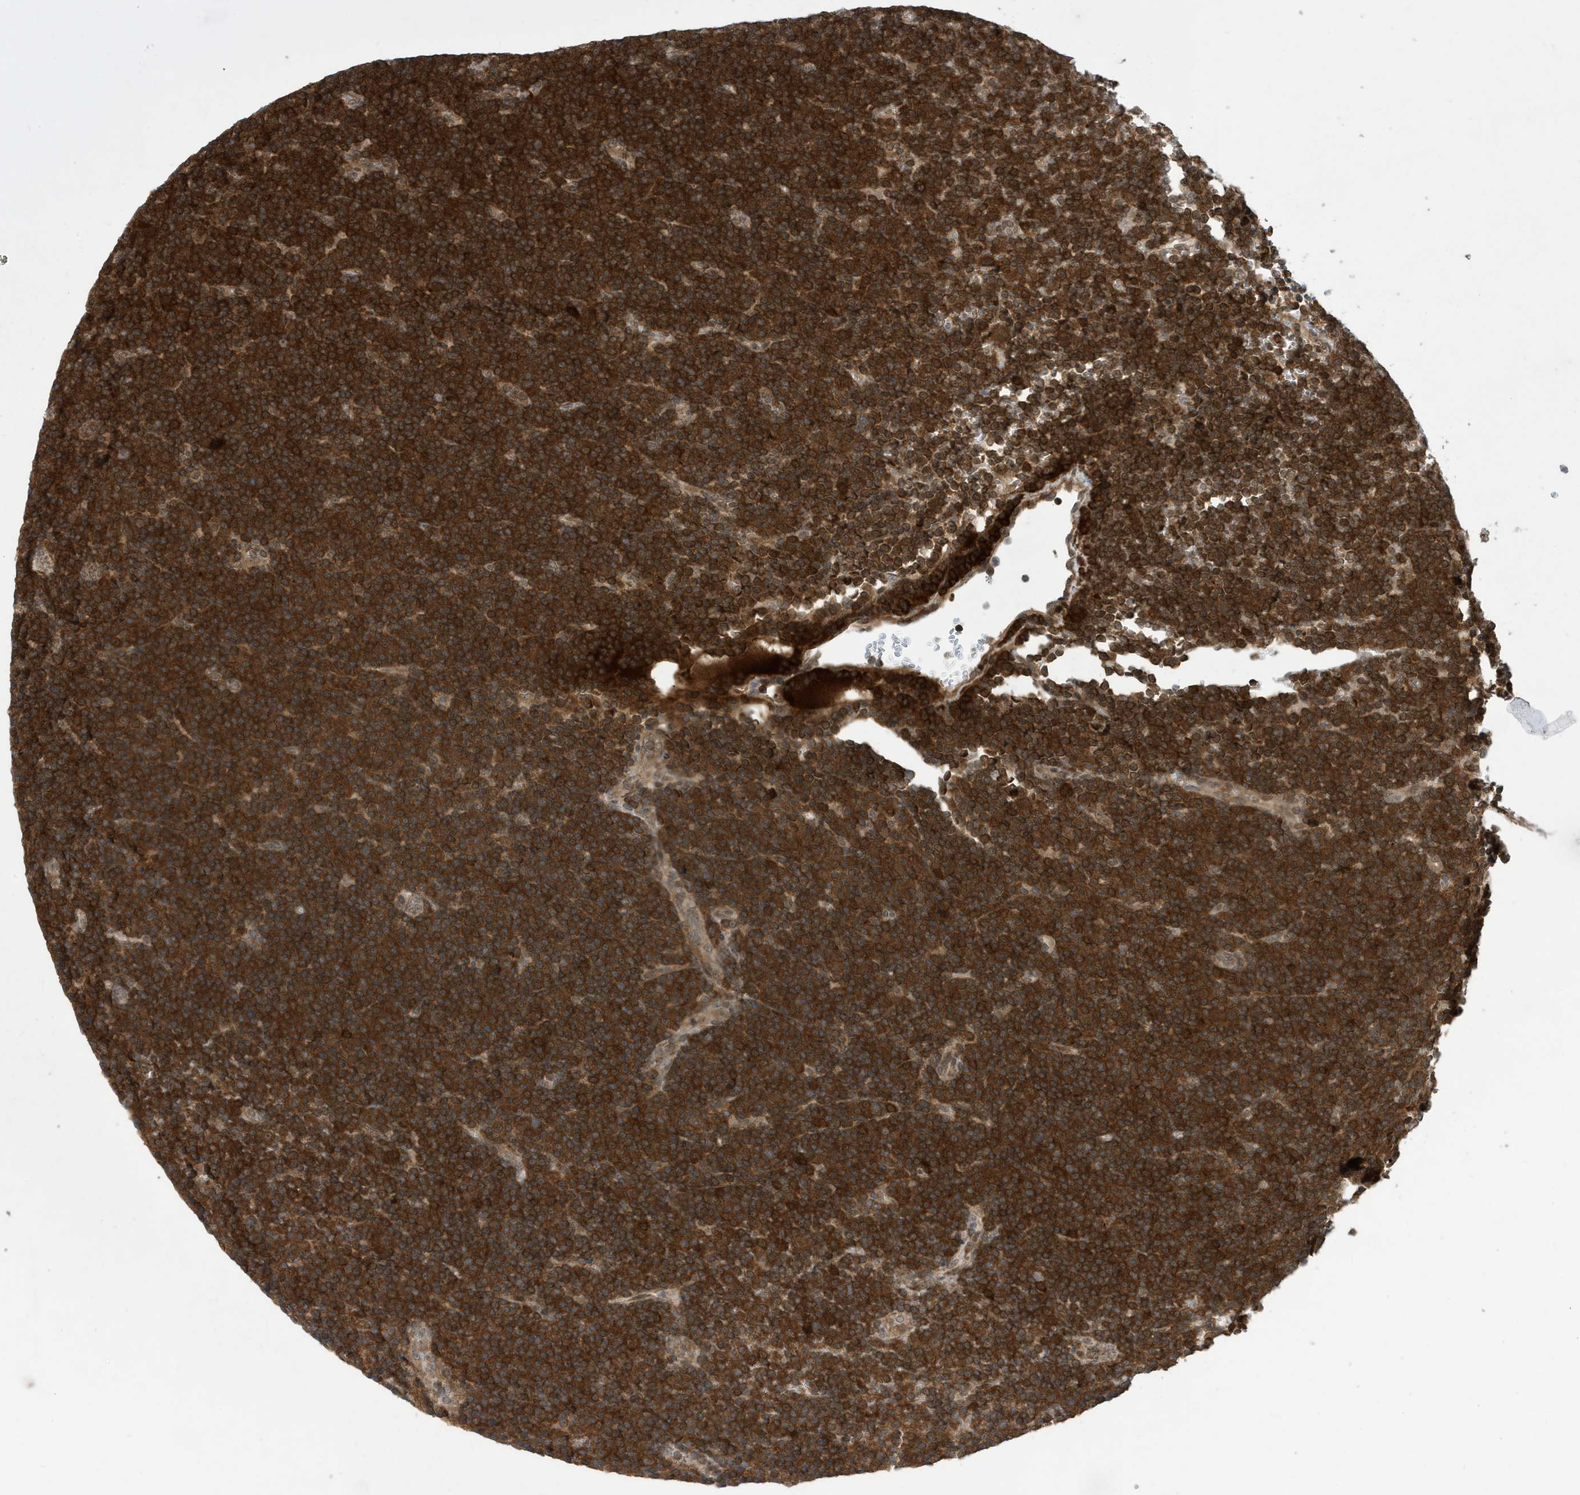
{"staining": {"intensity": "strong", "quantity": ">75%", "location": "cytoplasmic/membranous"}, "tissue": "lymphoma", "cell_type": "Tumor cells", "image_type": "cancer", "snomed": [{"axis": "morphology", "description": "Malignant lymphoma, non-Hodgkin's type, Low grade"}, {"axis": "topography", "description": "Lymph node"}], "caption": "About >75% of tumor cells in human malignant lymphoma, non-Hodgkin's type (low-grade) show strong cytoplasmic/membranous protein staining as visualized by brown immunohistochemical staining.", "gene": "UBQLN1", "patient": {"sex": "female", "age": 67}}